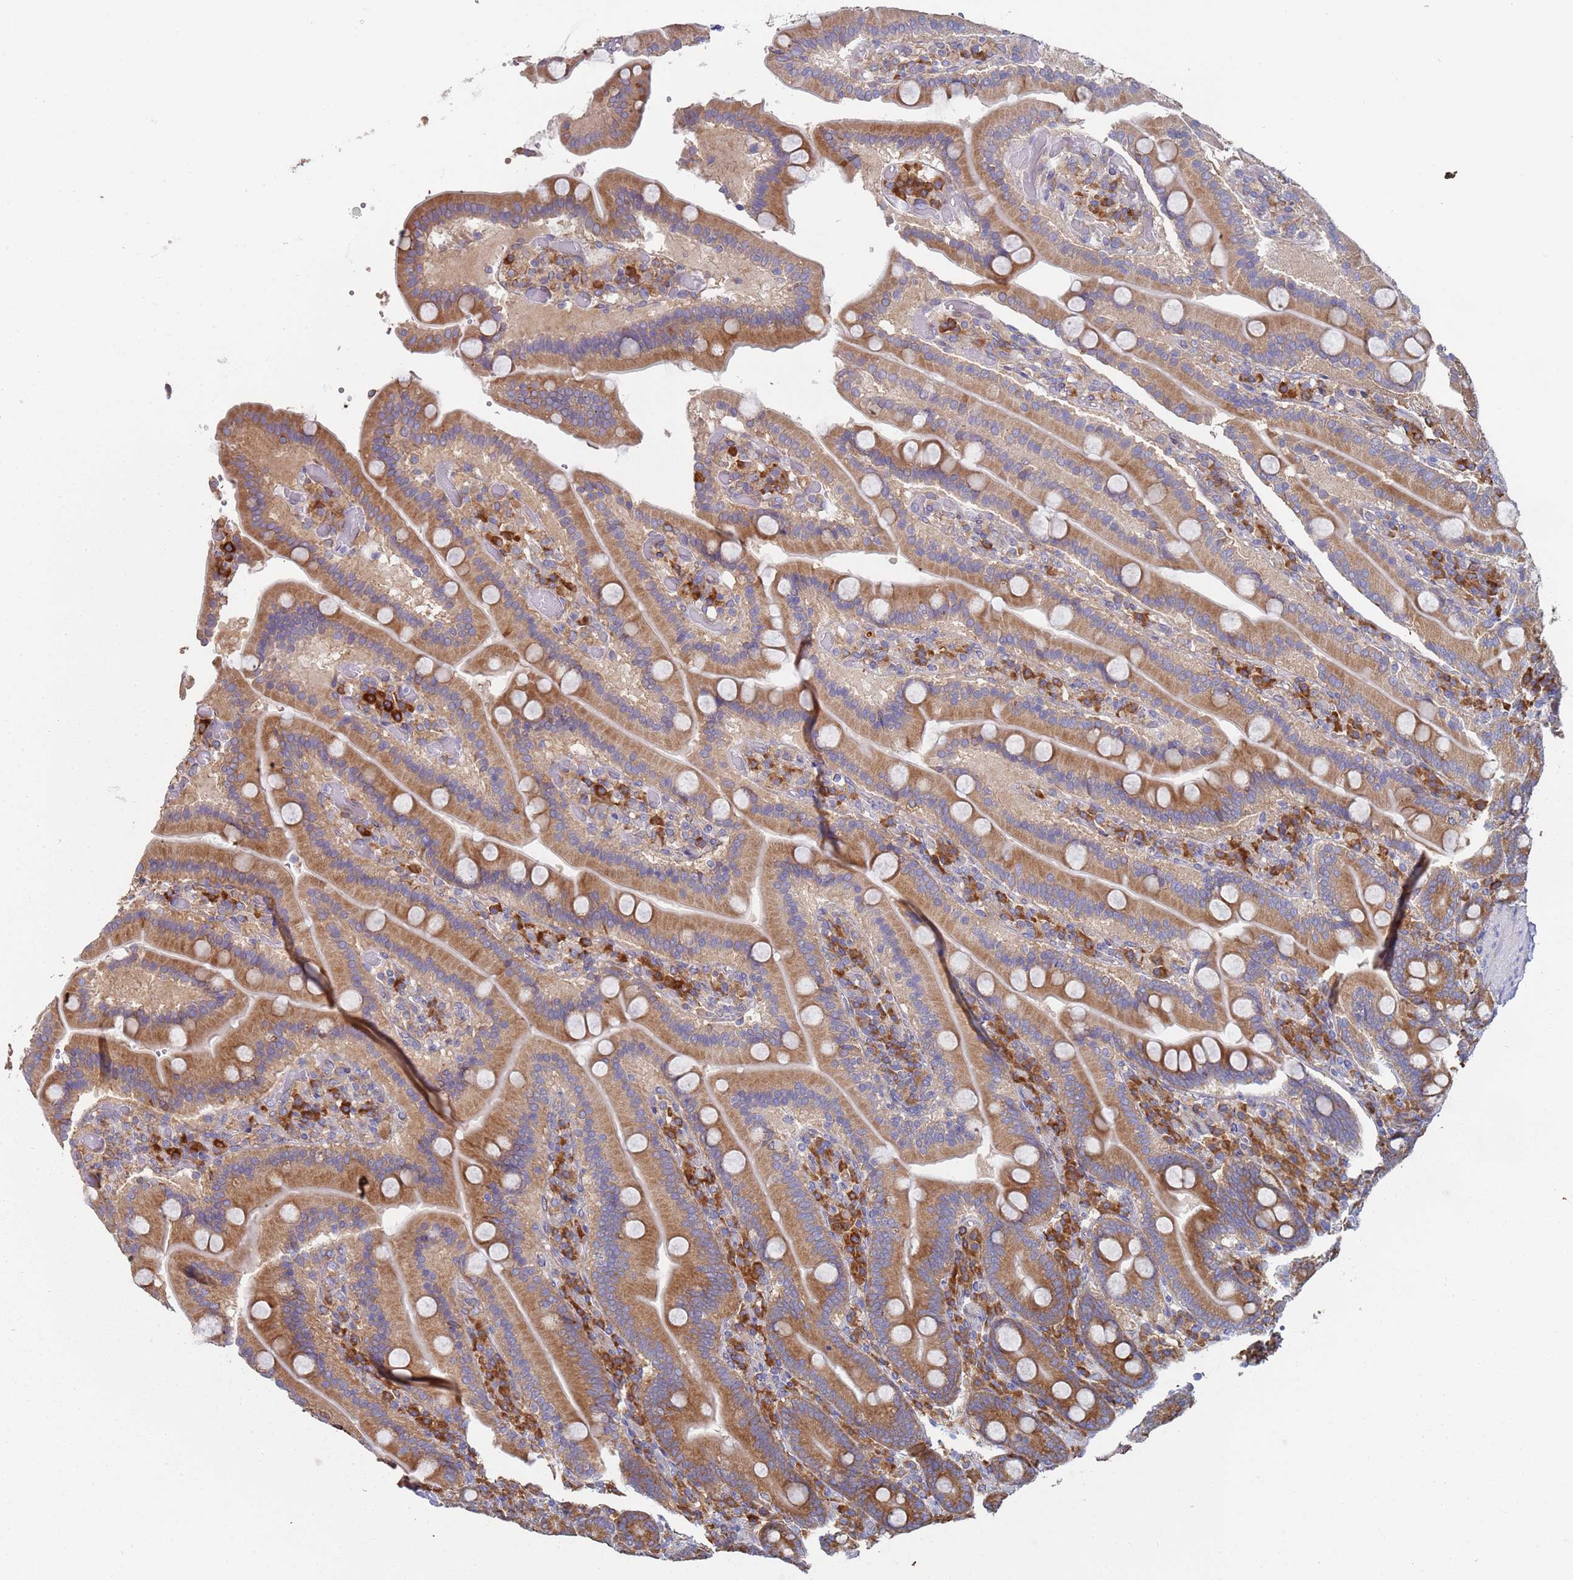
{"staining": {"intensity": "strong", "quantity": ">75%", "location": "cytoplasmic/membranous"}, "tissue": "duodenum", "cell_type": "Glandular cells", "image_type": "normal", "snomed": [{"axis": "morphology", "description": "Normal tissue, NOS"}, {"axis": "topography", "description": "Duodenum"}], "caption": "The image displays a brown stain indicating the presence of a protein in the cytoplasmic/membranous of glandular cells in duodenum.", "gene": "ENSG00000286098", "patient": {"sex": "female", "age": 62}}